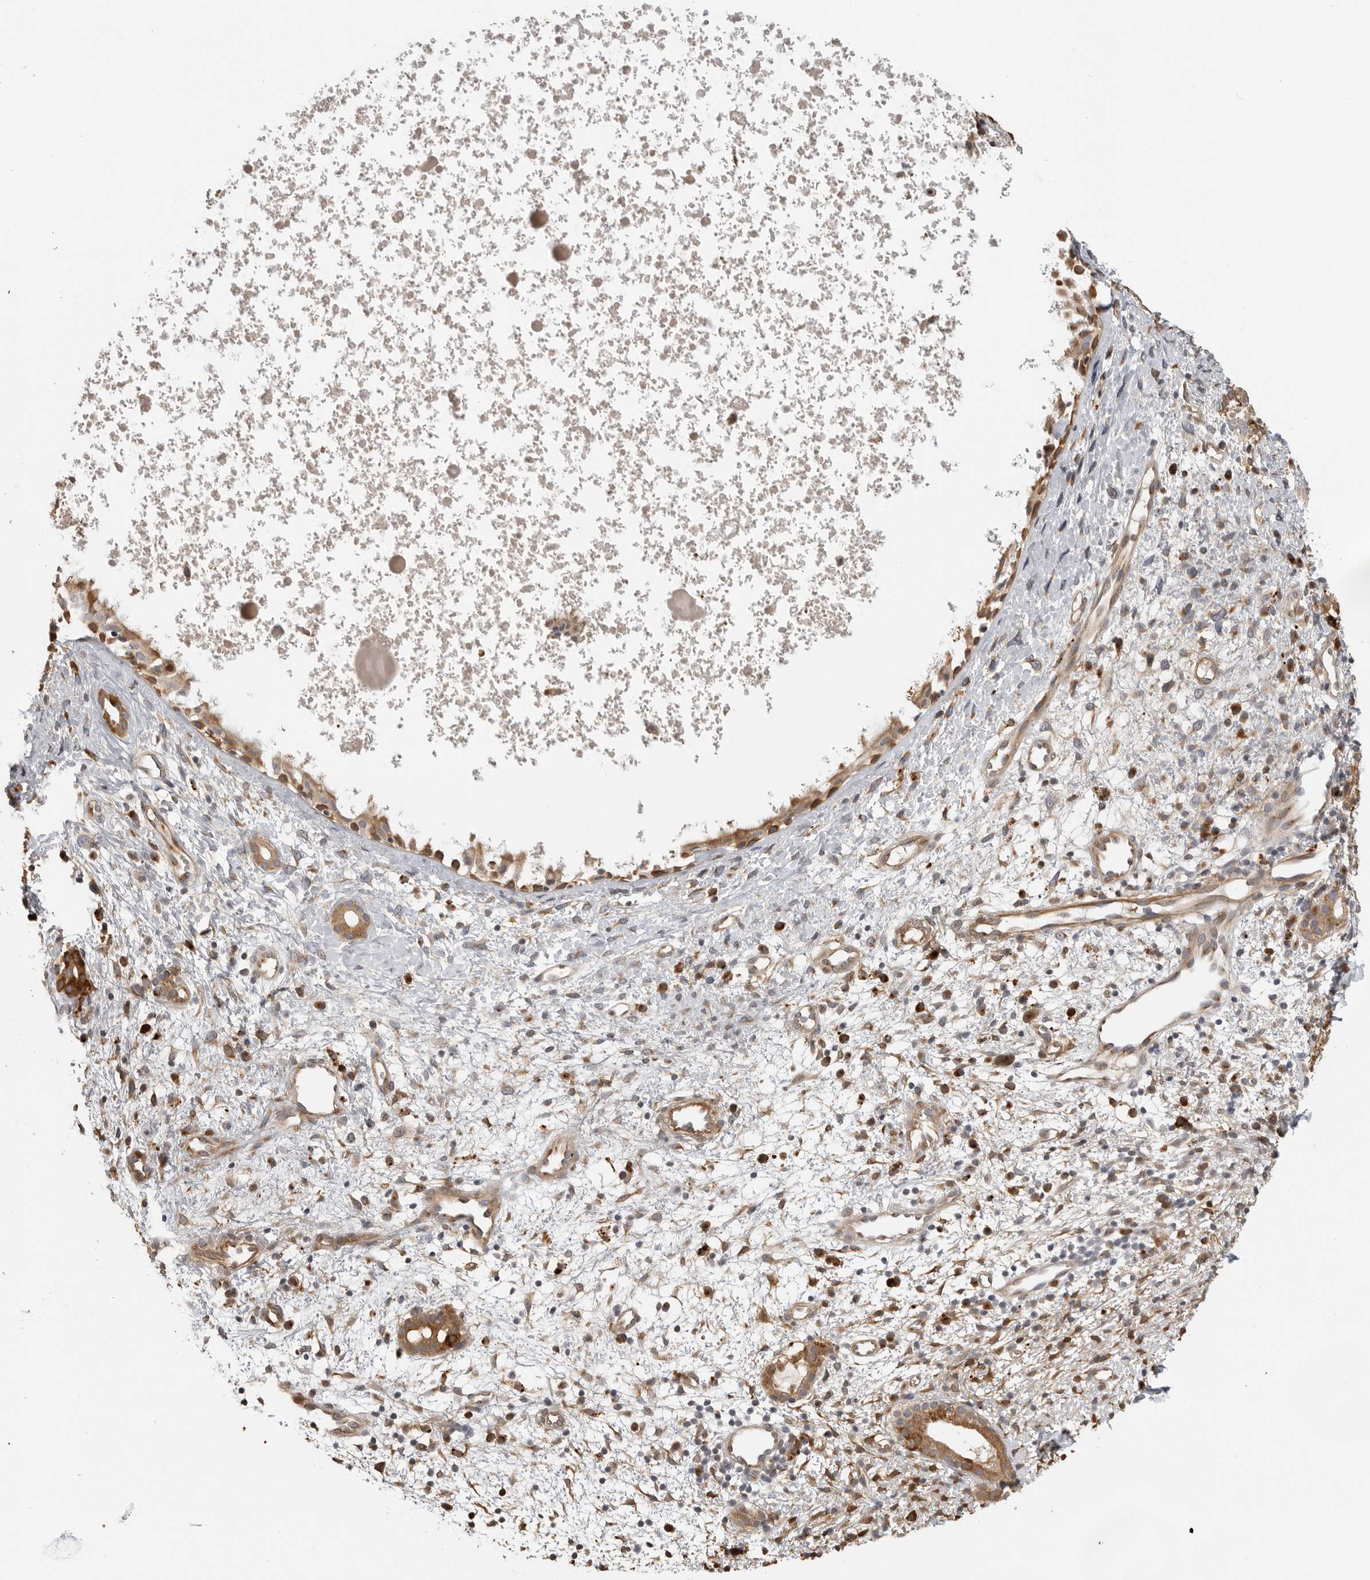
{"staining": {"intensity": "moderate", "quantity": ">75%", "location": "cytoplasmic/membranous"}, "tissue": "nasopharynx", "cell_type": "Respiratory epithelial cells", "image_type": "normal", "snomed": [{"axis": "morphology", "description": "Normal tissue, NOS"}, {"axis": "topography", "description": "Nasopharynx"}], "caption": "Immunohistochemical staining of unremarkable human nasopharynx shows >75% levels of moderate cytoplasmic/membranous protein positivity in approximately >75% of respiratory epithelial cells.", "gene": "IDO1", "patient": {"sex": "male", "age": 22}}